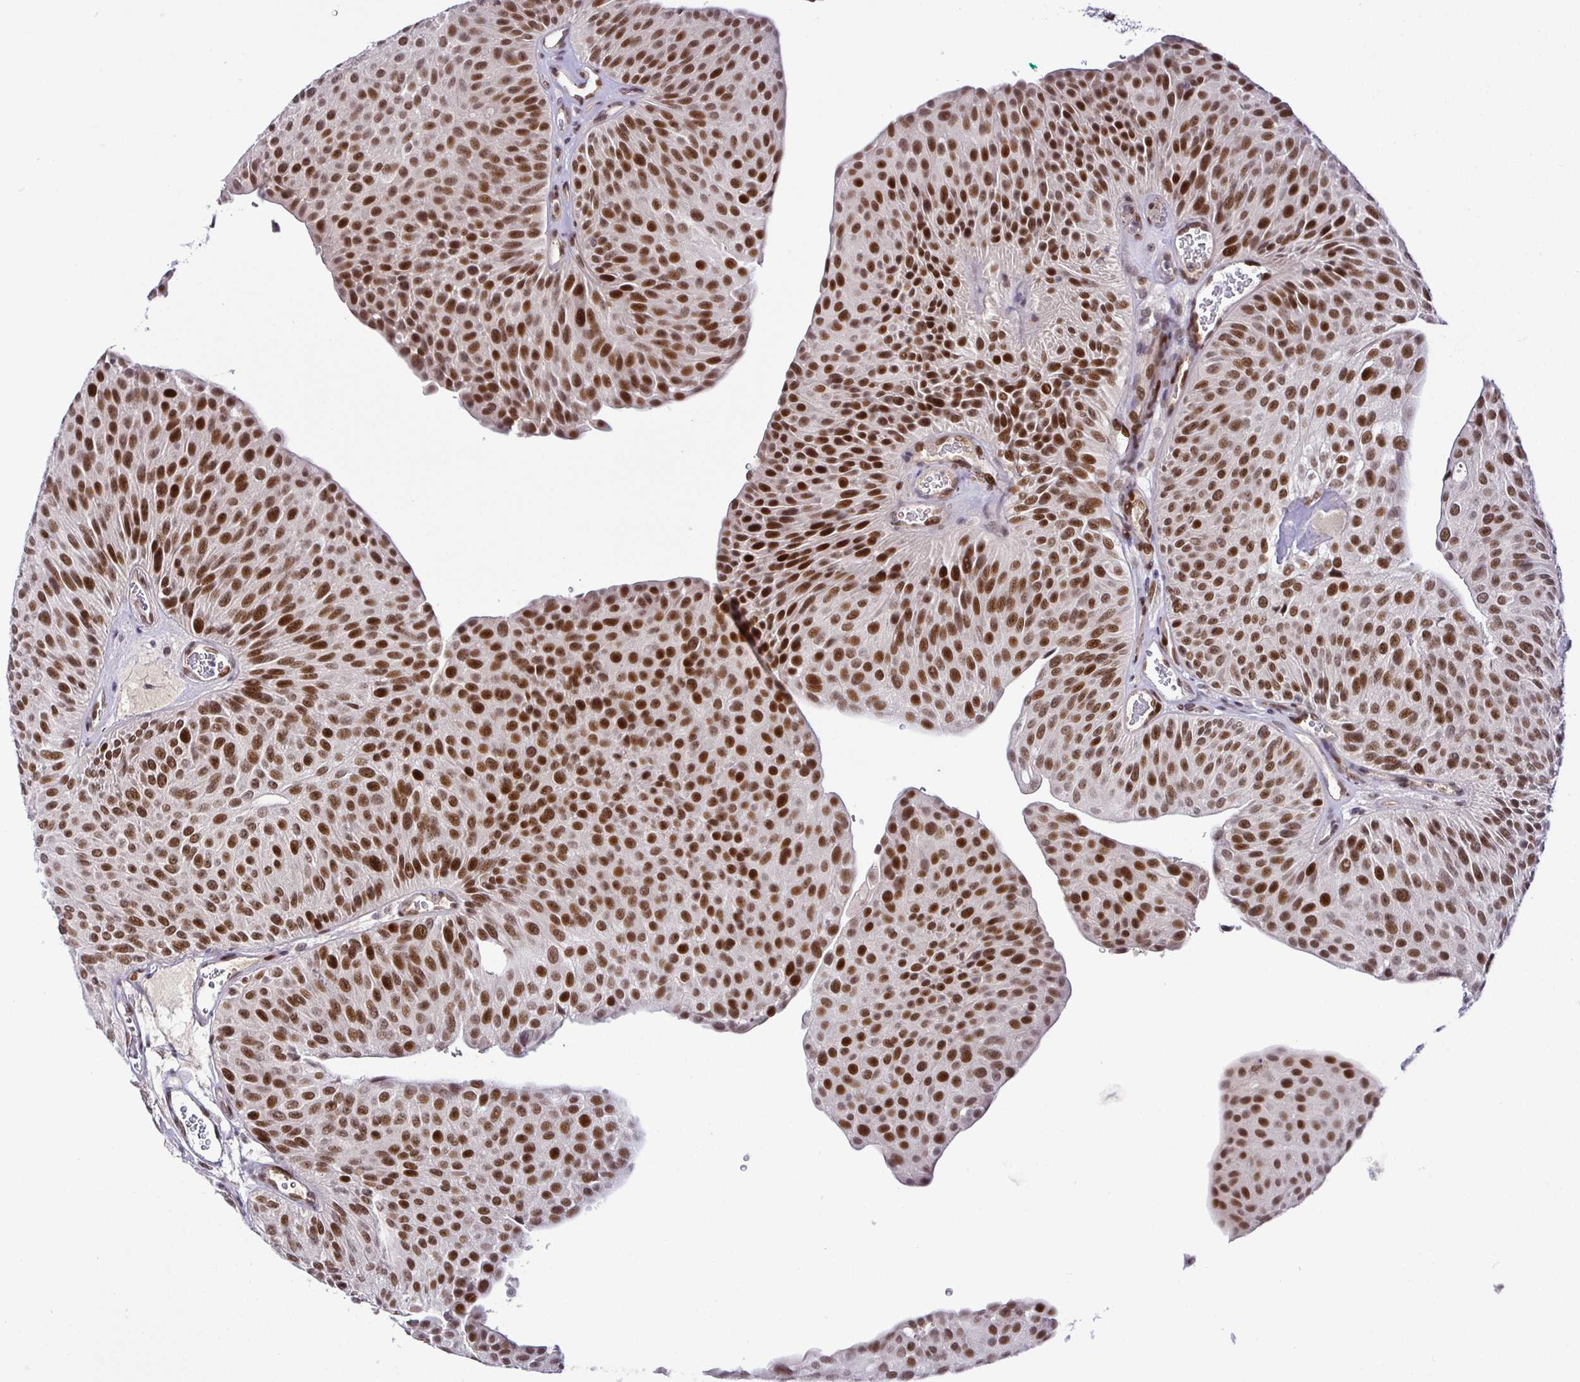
{"staining": {"intensity": "strong", "quantity": ">75%", "location": "nuclear"}, "tissue": "urothelial cancer", "cell_type": "Tumor cells", "image_type": "cancer", "snomed": [{"axis": "morphology", "description": "Urothelial carcinoma, NOS"}, {"axis": "topography", "description": "Urinary bladder"}], "caption": "This is an image of immunohistochemistry staining of urothelial cancer, which shows strong staining in the nuclear of tumor cells.", "gene": "NUP188", "patient": {"sex": "male", "age": 67}}